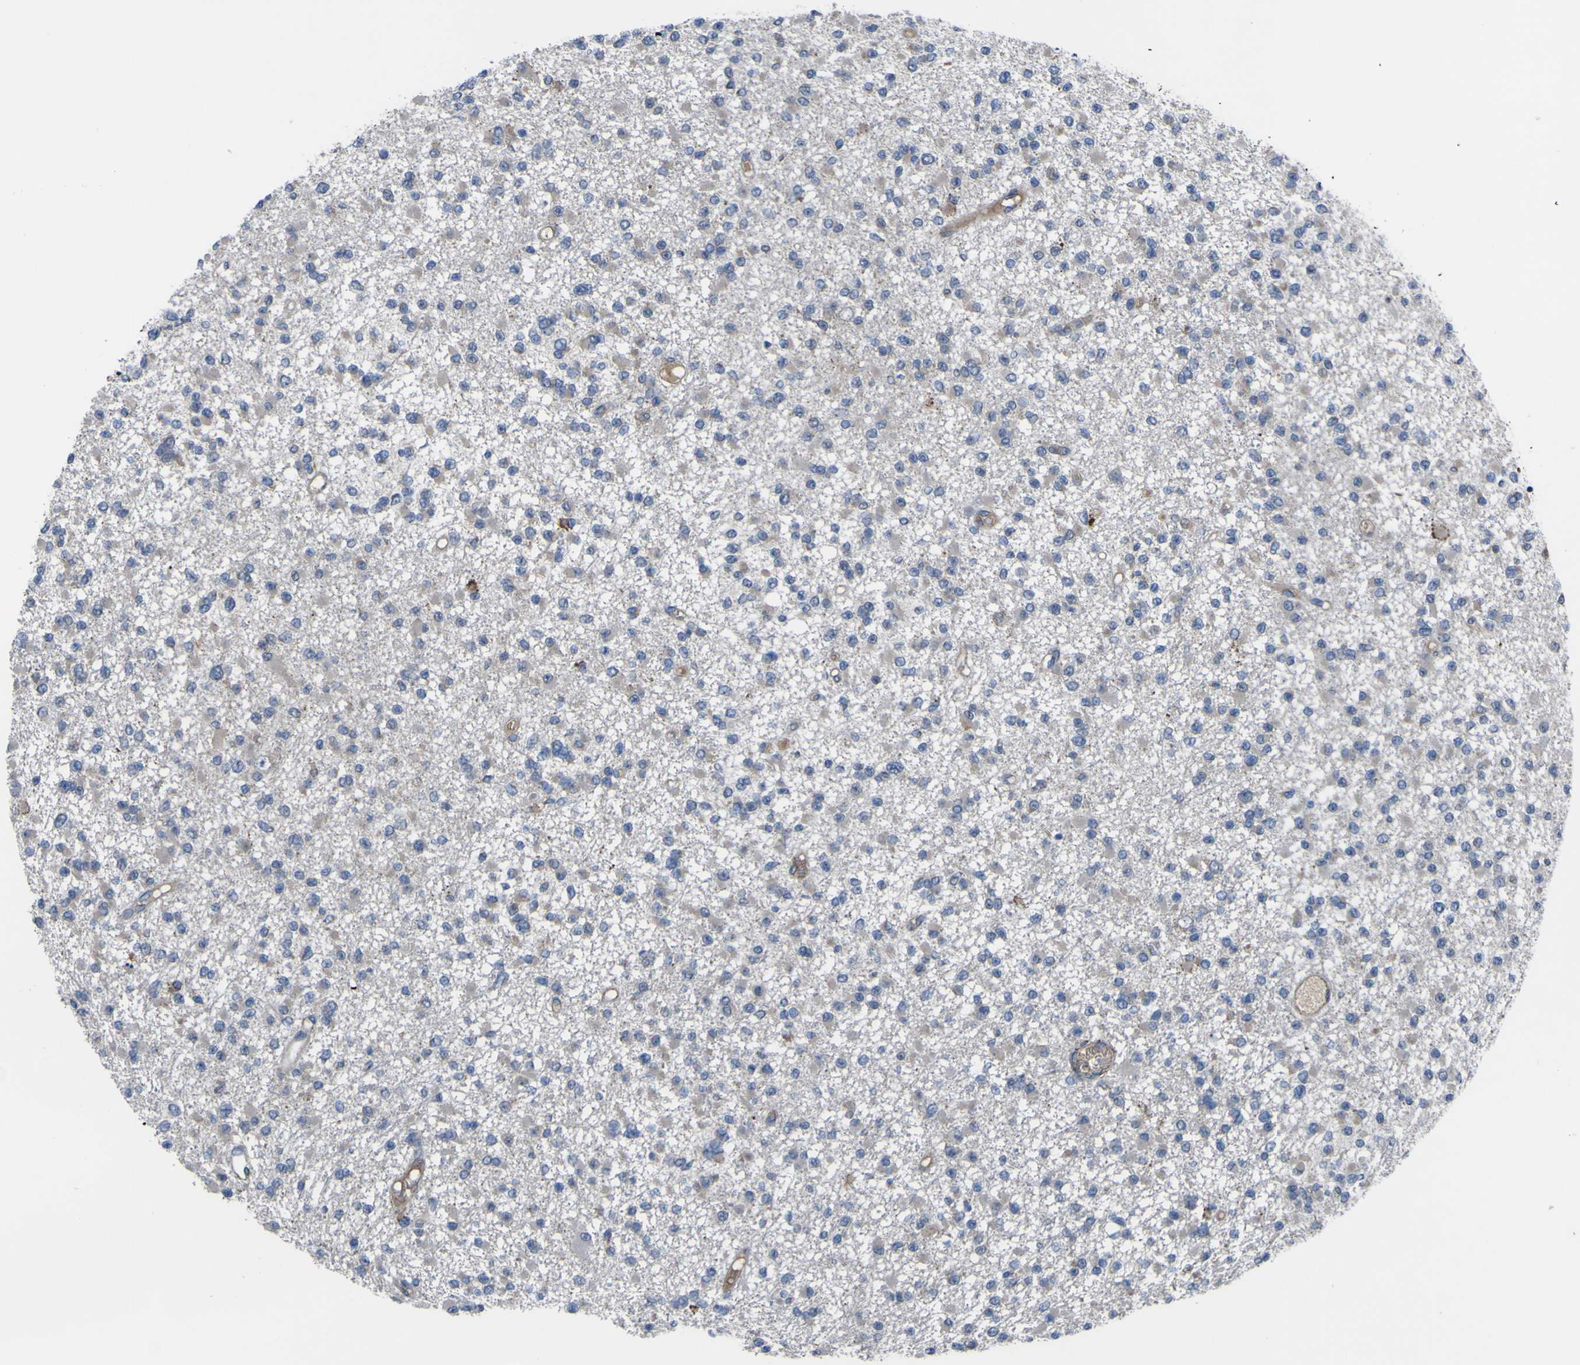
{"staining": {"intensity": "negative", "quantity": "none", "location": "none"}, "tissue": "glioma", "cell_type": "Tumor cells", "image_type": "cancer", "snomed": [{"axis": "morphology", "description": "Glioma, malignant, Low grade"}, {"axis": "topography", "description": "Brain"}], "caption": "Tumor cells show no significant protein positivity in low-grade glioma (malignant).", "gene": "GPLD1", "patient": {"sex": "female", "age": 22}}